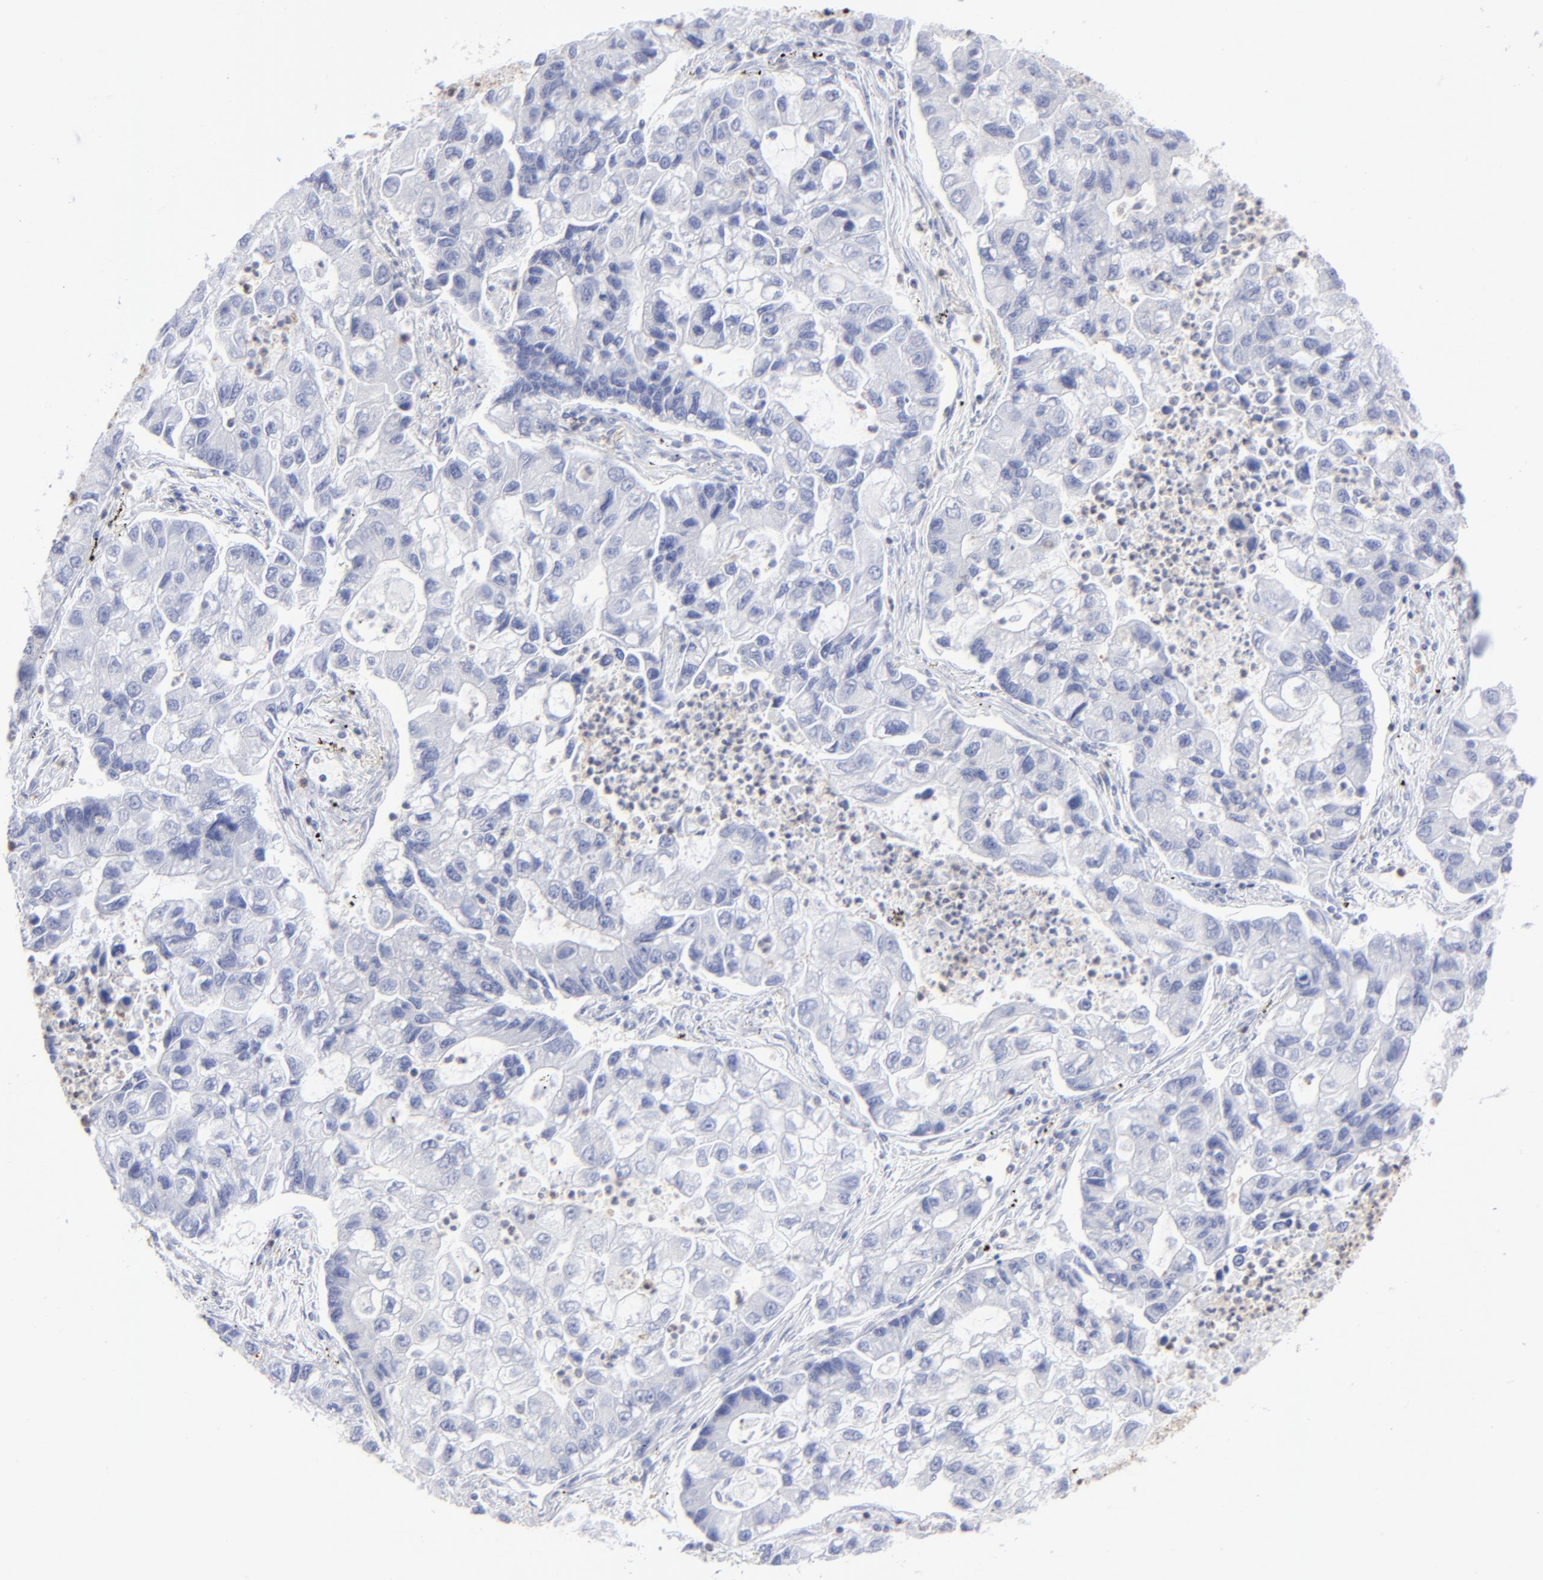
{"staining": {"intensity": "negative", "quantity": "none", "location": "none"}, "tissue": "lung cancer", "cell_type": "Tumor cells", "image_type": "cancer", "snomed": [{"axis": "morphology", "description": "Adenocarcinoma, NOS"}, {"axis": "topography", "description": "Lung"}], "caption": "A photomicrograph of human lung adenocarcinoma is negative for staining in tumor cells. Brightfield microscopy of immunohistochemistry (IHC) stained with DAB (brown) and hematoxylin (blue), captured at high magnification.", "gene": "TBXT", "patient": {"sex": "female", "age": 51}}